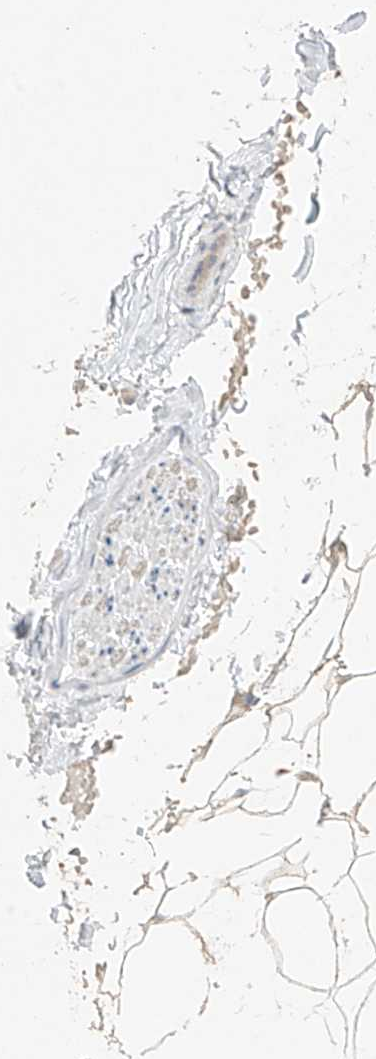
{"staining": {"intensity": "negative", "quantity": "none", "location": "none"}, "tissue": "adipose tissue", "cell_type": "Adipocytes", "image_type": "normal", "snomed": [{"axis": "morphology", "description": "Normal tissue, NOS"}, {"axis": "topography", "description": "Breast"}], "caption": "Immunohistochemical staining of normal human adipose tissue reveals no significant staining in adipocytes. Nuclei are stained in blue.", "gene": "ZZEF1", "patient": {"sex": "female", "age": 23}}